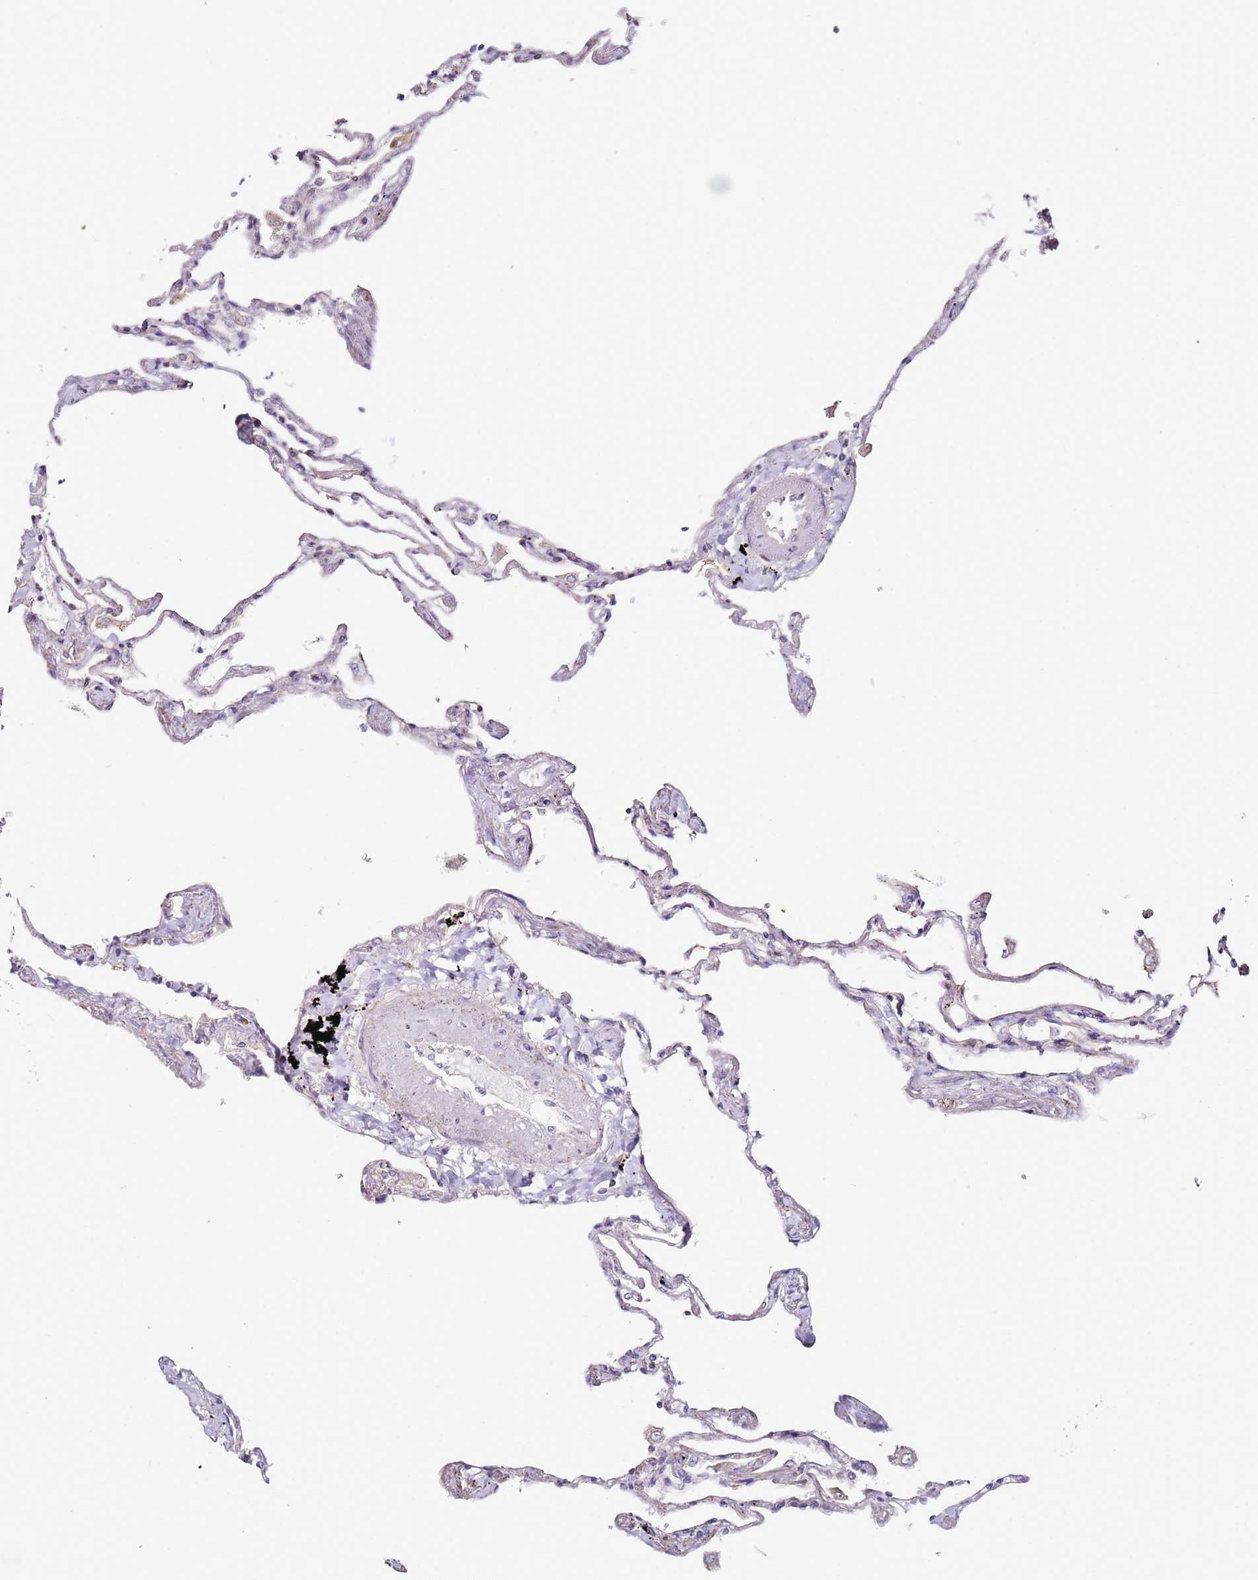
{"staining": {"intensity": "negative", "quantity": "none", "location": "none"}, "tissue": "lung", "cell_type": "Alveolar cells", "image_type": "normal", "snomed": [{"axis": "morphology", "description": "Normal tissue, NOS"}, {"axis": "topography", "description": "Lung"}], "caption": "Immunohistochemistry (IHC) image of normal lung stained for a protein (brown), which displays no expression in alveolar cells.", "gene": "CNOT9", "patient": {"sex": "female", "age": 67}}